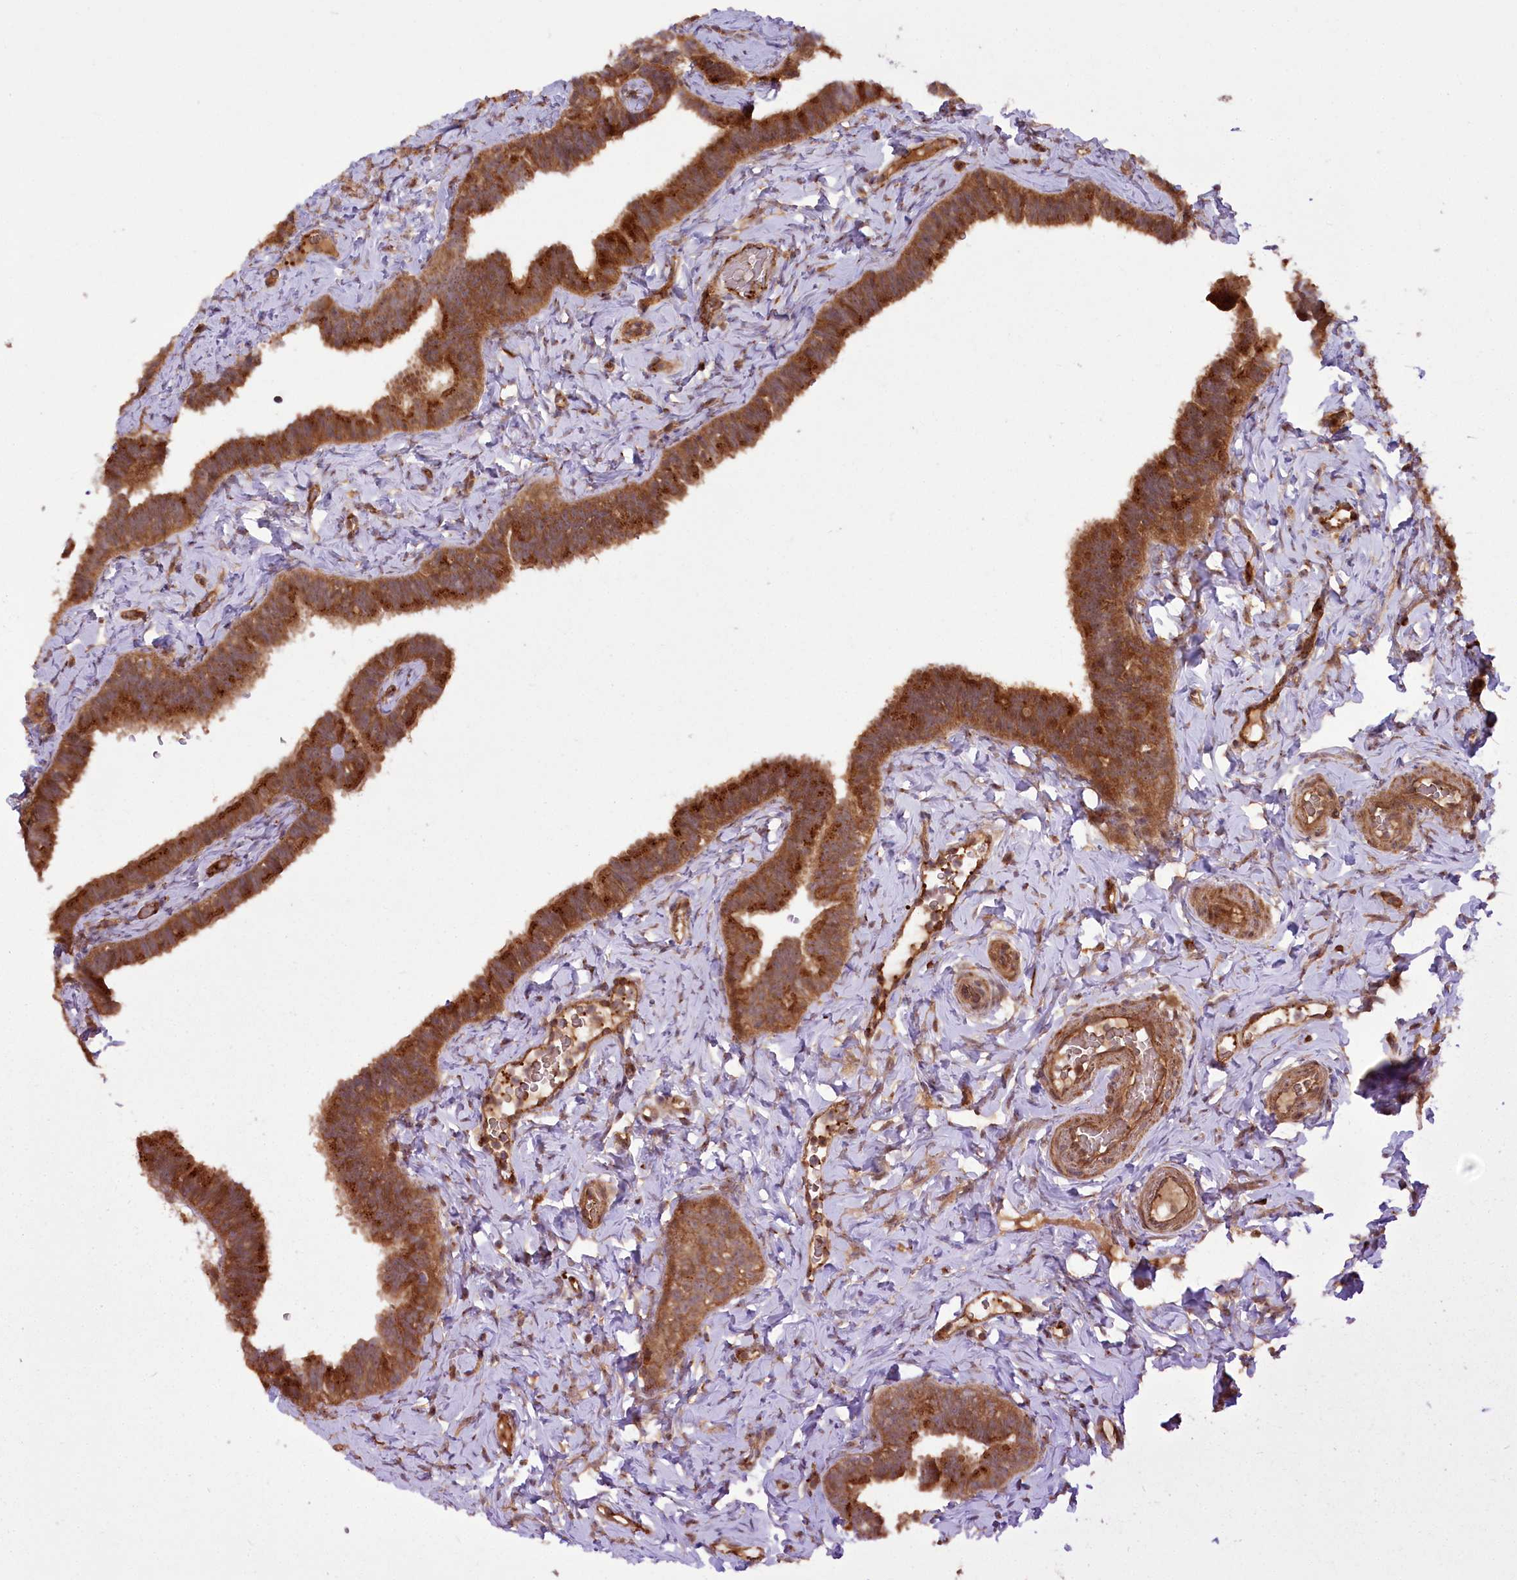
{"staining": {"intensity": "strong", "quantity": ">75%", "location": "cytoplasmic/membranous"}, "tissue": "fallopian tube", "cell_type": "Glandular cells", "image_type": "normal", "snomed": [{"axis": "morphology", "description": "Normal tissue, NOS"}, {"axis": "topography", "description": "Fallopian tube"}], "caption": "Fallopian tube stained with DAB (3,3'-diaminobenzidine) immunohistochemistry reveals high levels of strong cytoplasmic/membranous staining in about >75% of glandular cells.", "gene": "CARD19", "patient": {"sex": "female", "age": 65}}